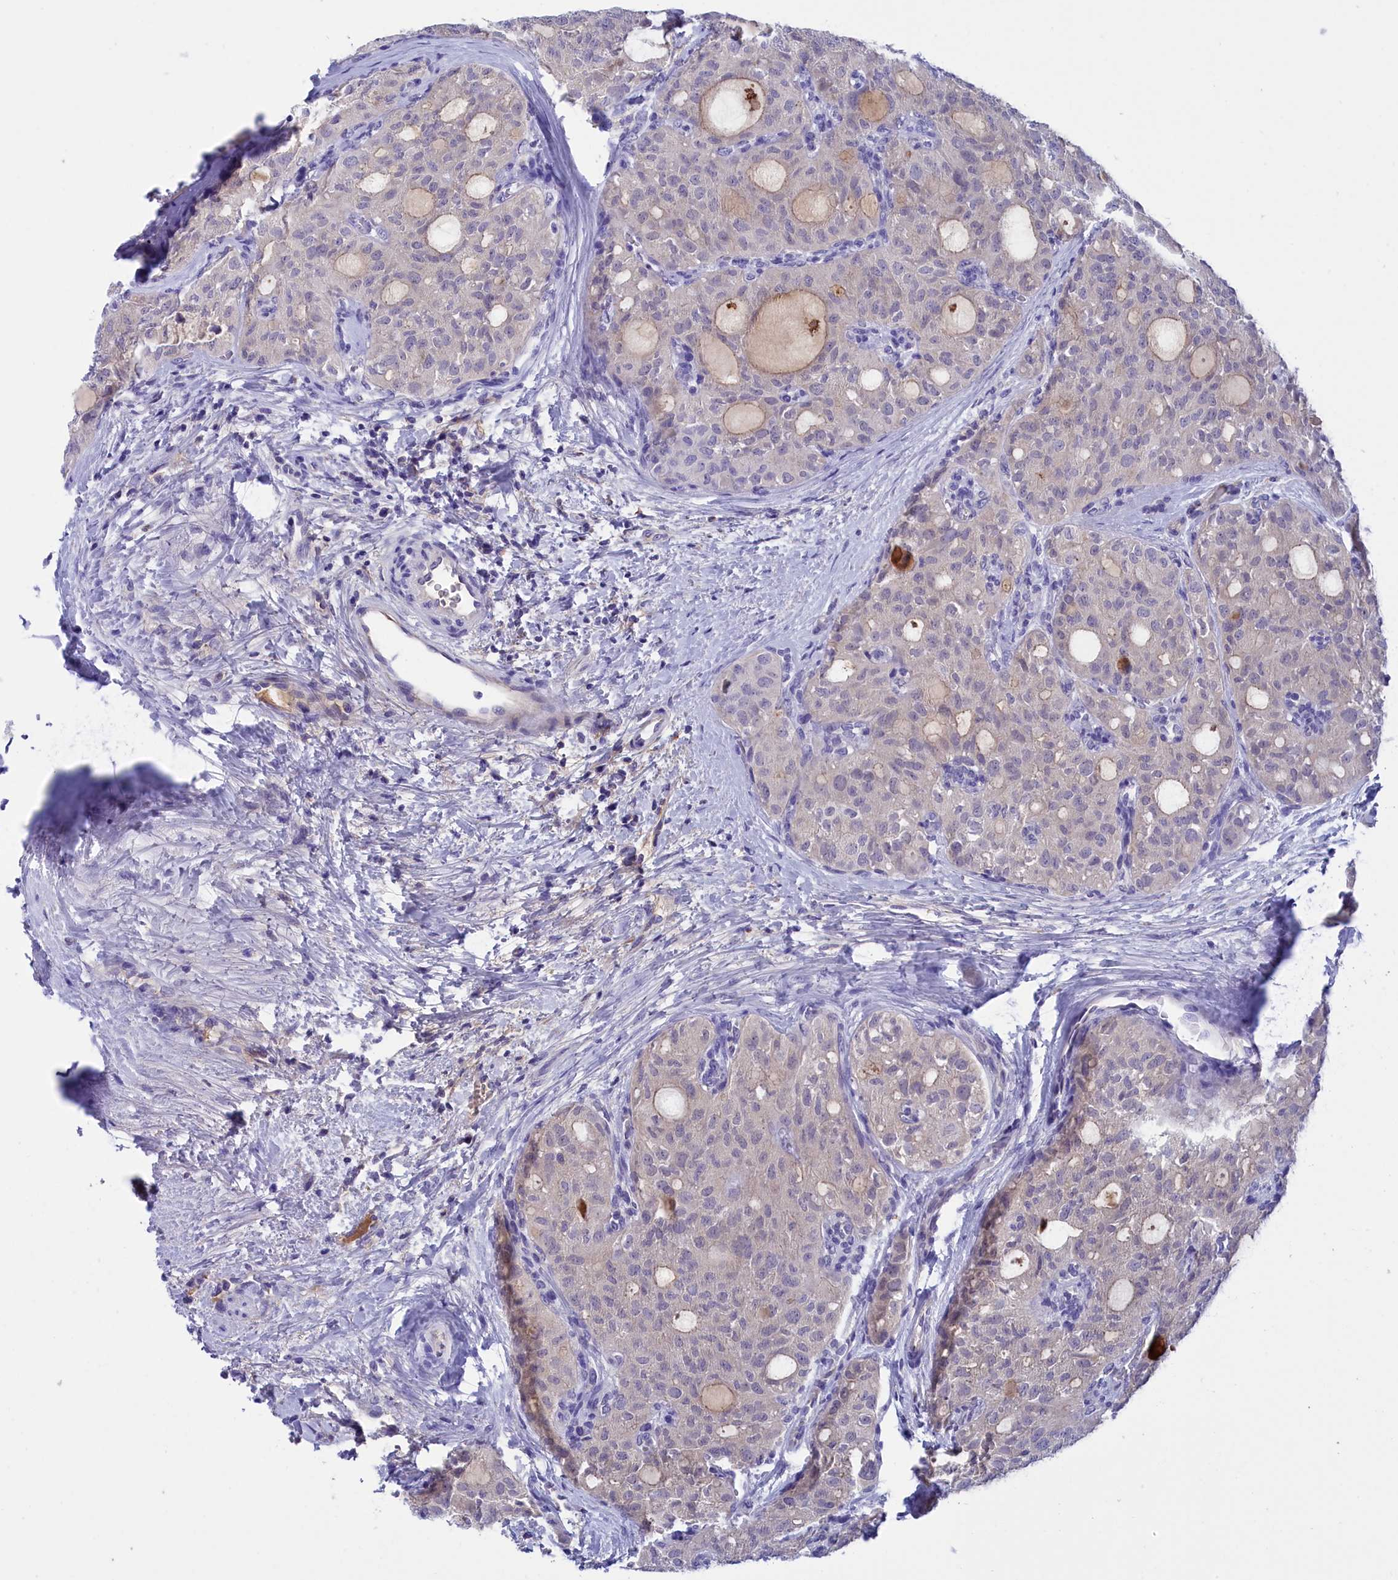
{"staining": {"intensity": "negative", "quantity": "none", "location": "none"}, "tissue": "thyroid cancer", "cell_type": "Tumor cells", "image_type": "cancer", "snomed": [{"axis": "morphology", "description": "Follicular adenoma carcinoma, NOS"}, {"axis": "topography", "description": "Thyroid gland"}], "caption": "Thyroid cancer (follicular adenoma carcinoma) stained for a protein using immunohistochemistry shows no positivity tumor cells.", "gene": "STYX", "patient": {"sex": "male", "age": 75}}